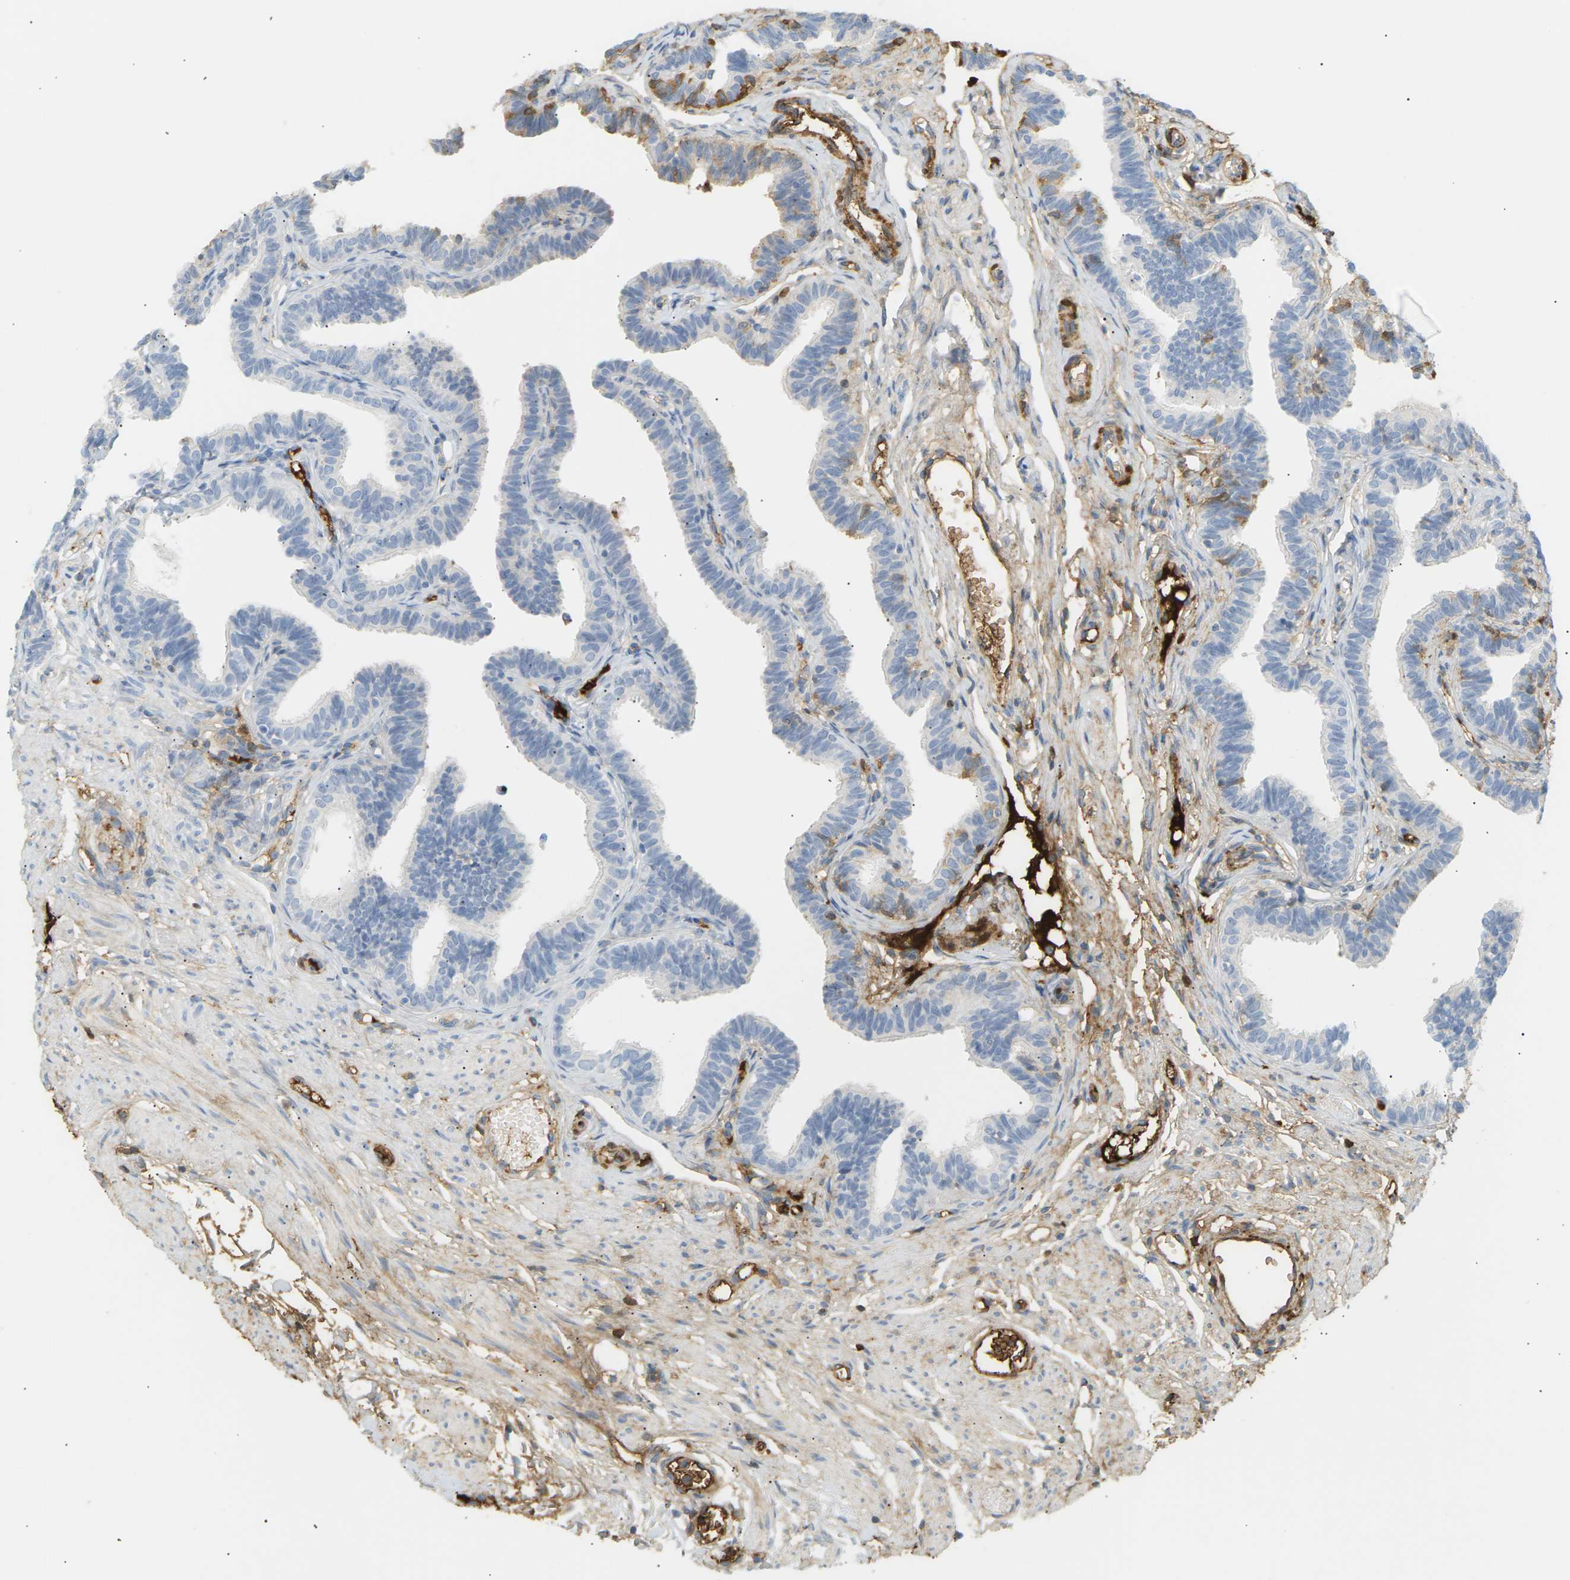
{"staining": {"intensity": "moderate", "quantity": "25%-75%", "location": "cytoplasmic/membranous"}, "tissue": "fallopian tube", "cell_type": "Glandular cells", "image_type": "normal", "snomed": [{"axis": "morphology", "description": "Normal tissue, NOS"}, {"axis": "topography", "description": "Fallopian tube"}, {"axis": "topography", "description": "Ovary"}], "caption": "Brown immunohistochemical staining in unremarkable fallopian tube exhibits moderate cytoplasmic/membranous expression in approximately 25%-75% of glandular cells.", "gene": "IGLC3", "patient": {"sex": "female", "age": 23}}